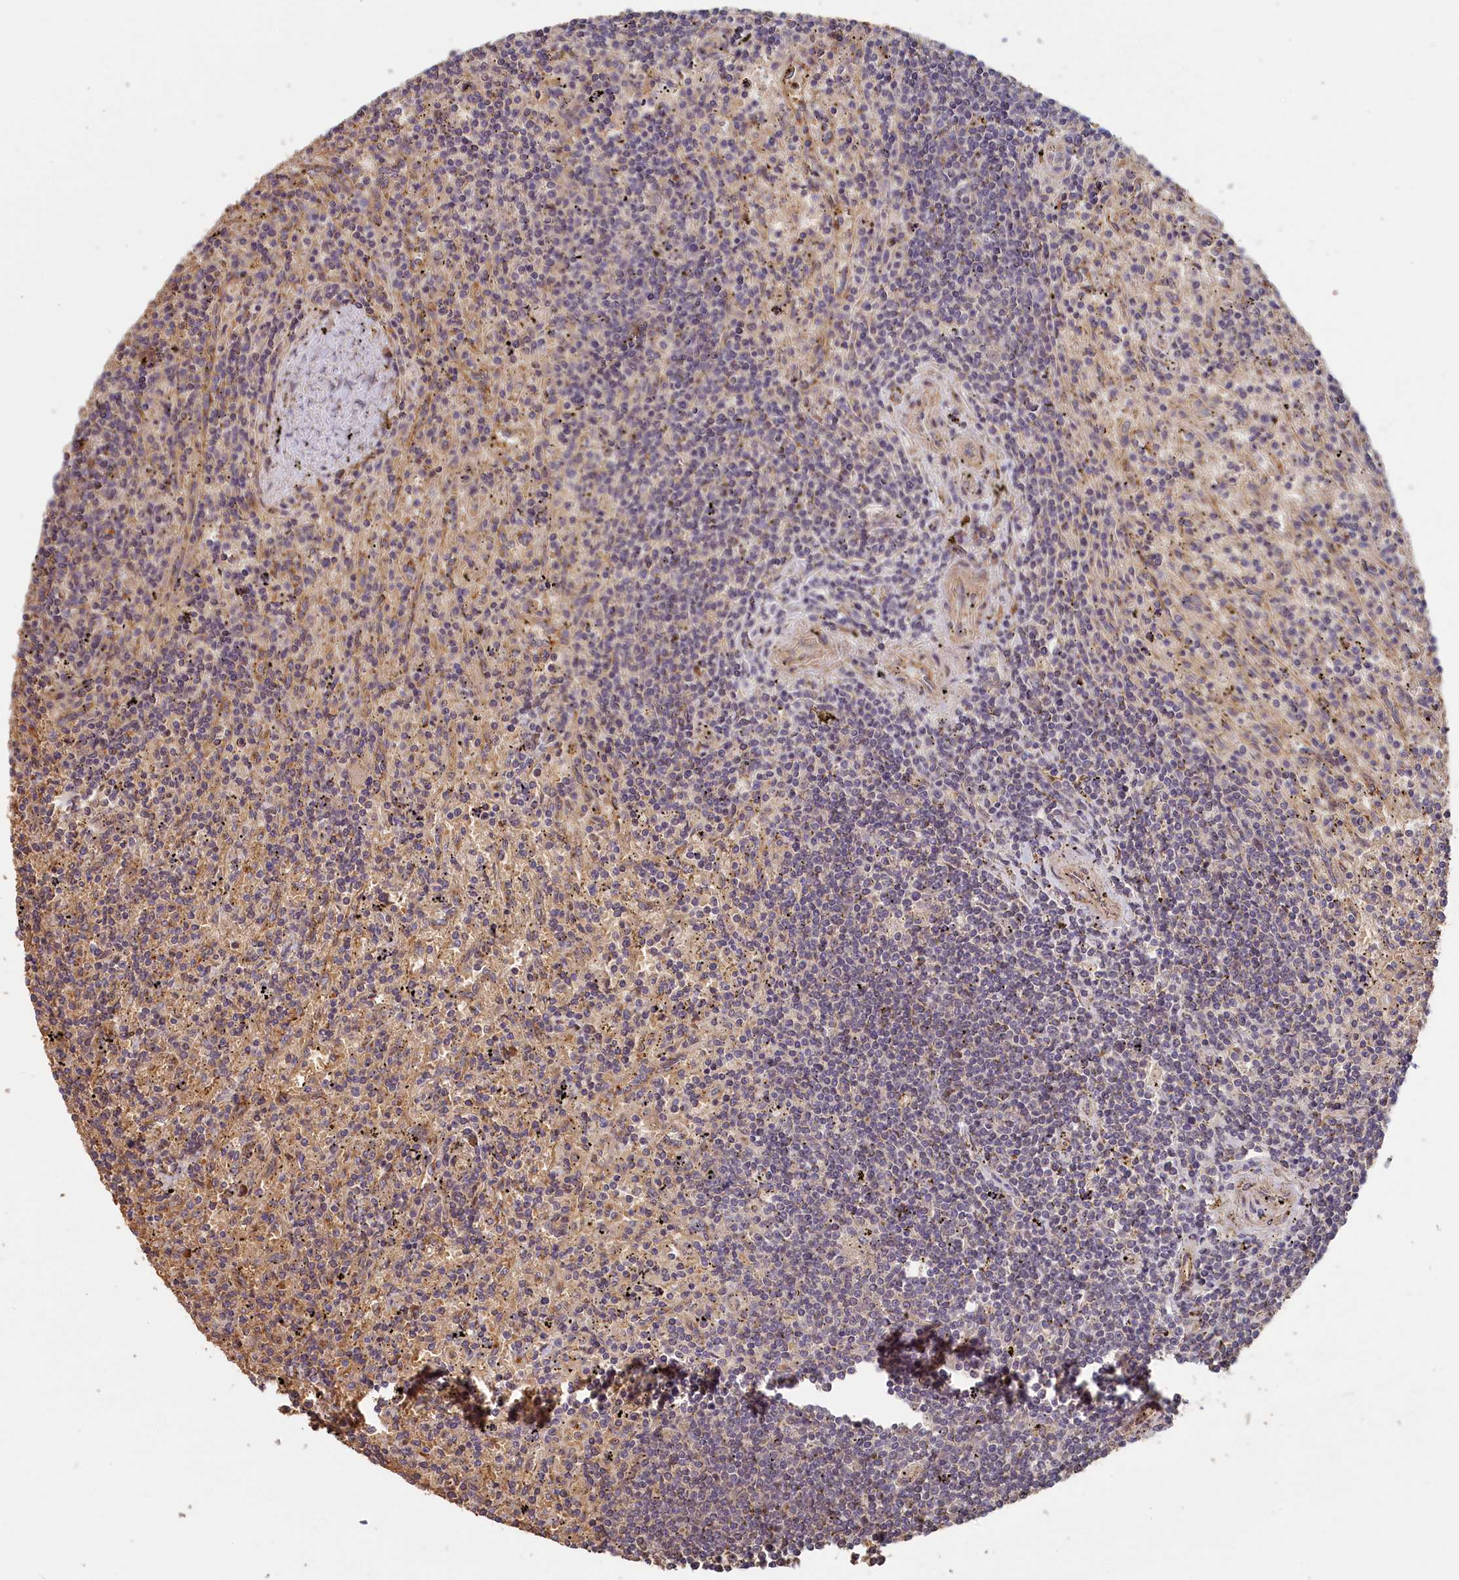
{"staining": {"intensity": "negative", "quantity": "none", "location": "none"}, "tissue": "lymphoma", "cell_type": "Tumor cells", "image_type": "cancer", "snomed": [{"axis": "morphology", "description": "Malignant lymphoma, non-Hodgkin's type, Low grade"}, {"axis": "topography", "description": "Spleen"}], "caption": "Immunohistochemical staining of human low-grade malignant lymphoma, non-Hodgkin's type demonstrates no significant staining in tumor cells.", "gene": "STX16", "patient": {"sex": "male", "age": 76}}